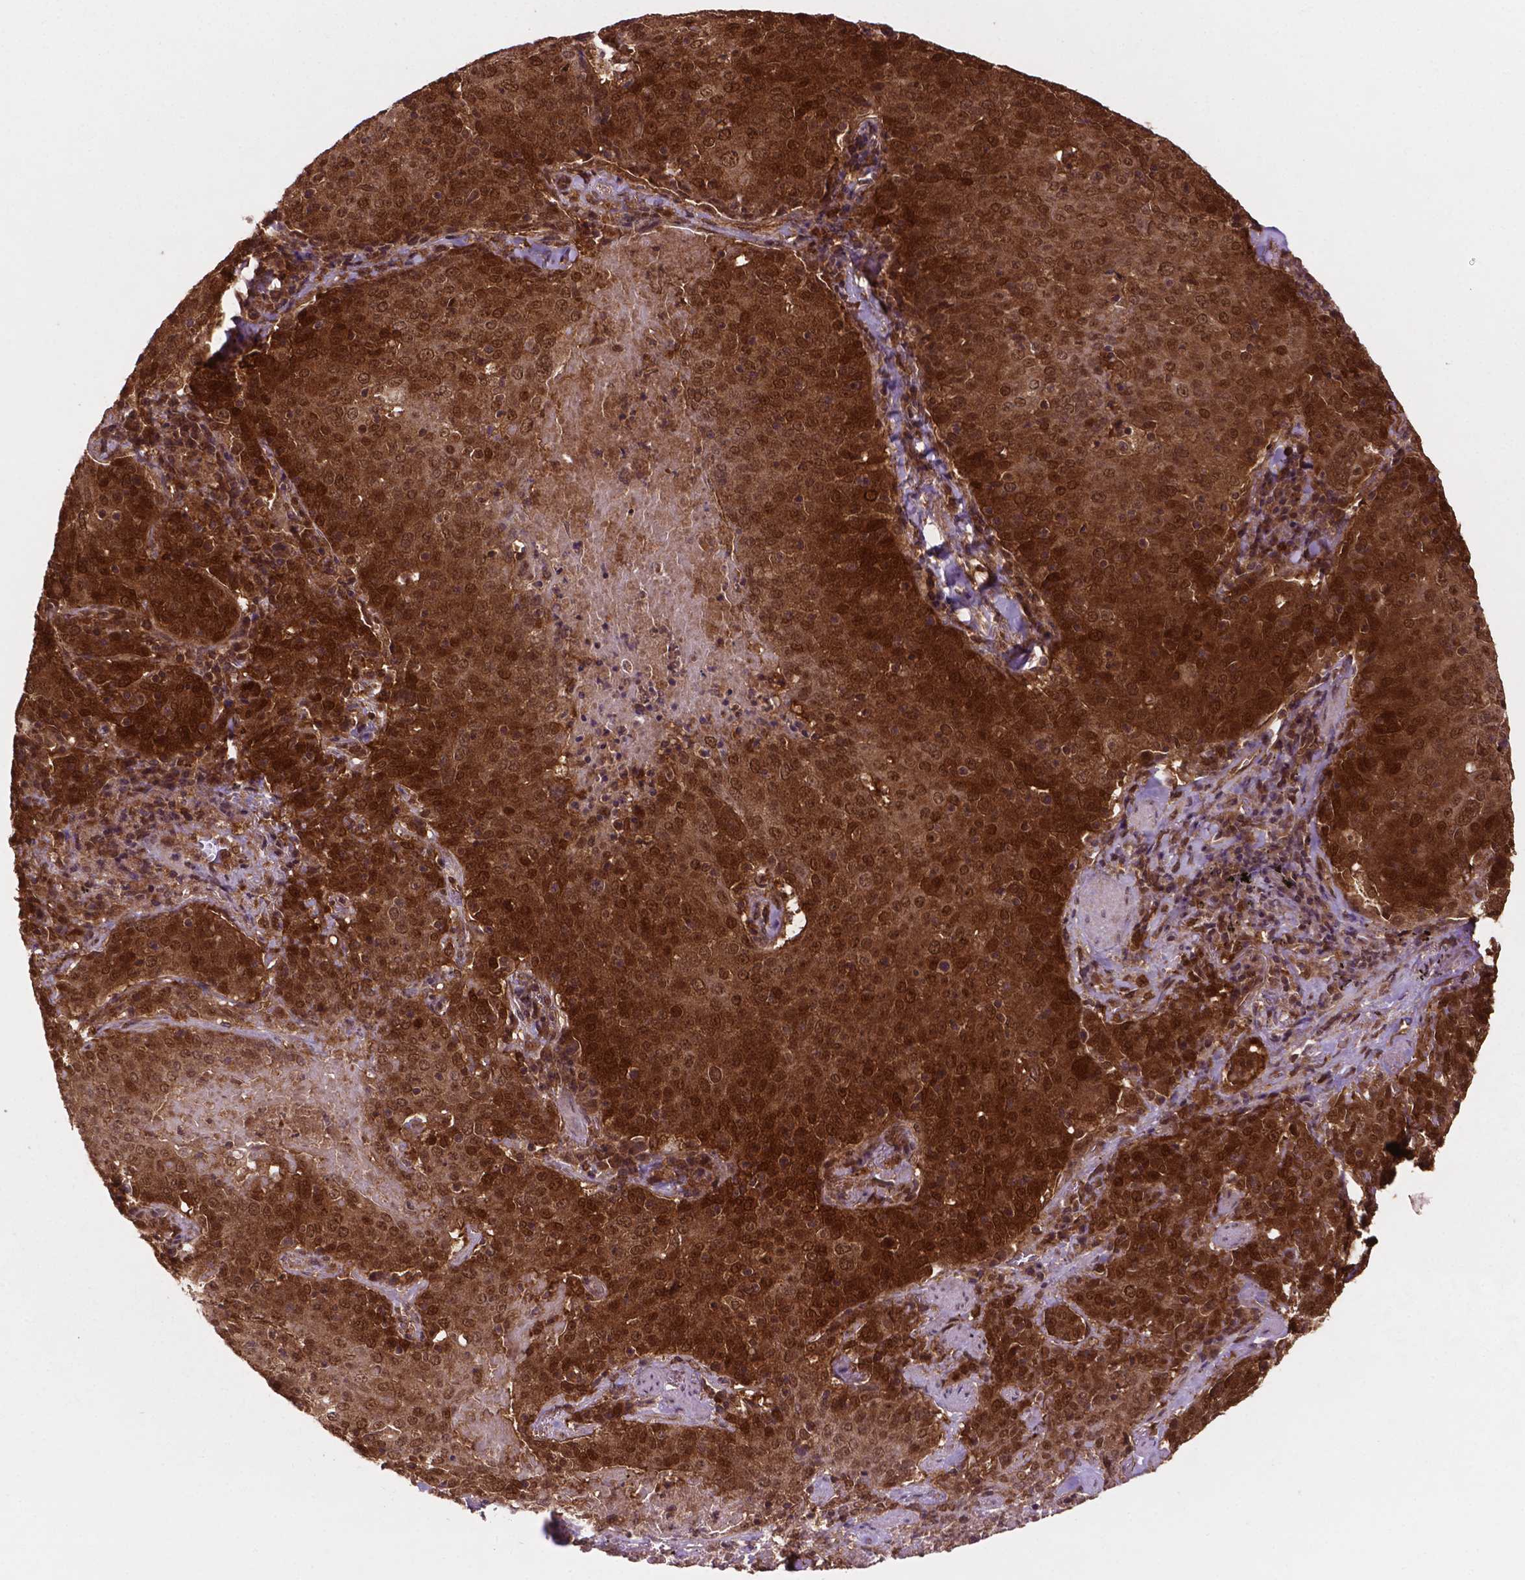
{"staining": {"intensity": "strong", "quantity": ">75%", "location": "cytoplasmic/membranous,nuclear"}, "tissue": "lung cancer", "cell_type": "Tumor cells", "image_type": "cancer", "snomed": [{"axis": "morphology", "description": "Squamous cell carcinoma, NOS"}, {"axis": "topography", "description": "Lung"}], "caption": "Protein expression analysis of squamous cell carcinoma (lung) displays strong cytoplasmic/membranous and nuclear staining in about >75% of tumor cells.", "gene": "UBE2L6", "patient": {"sex": "male", "age": 82}}